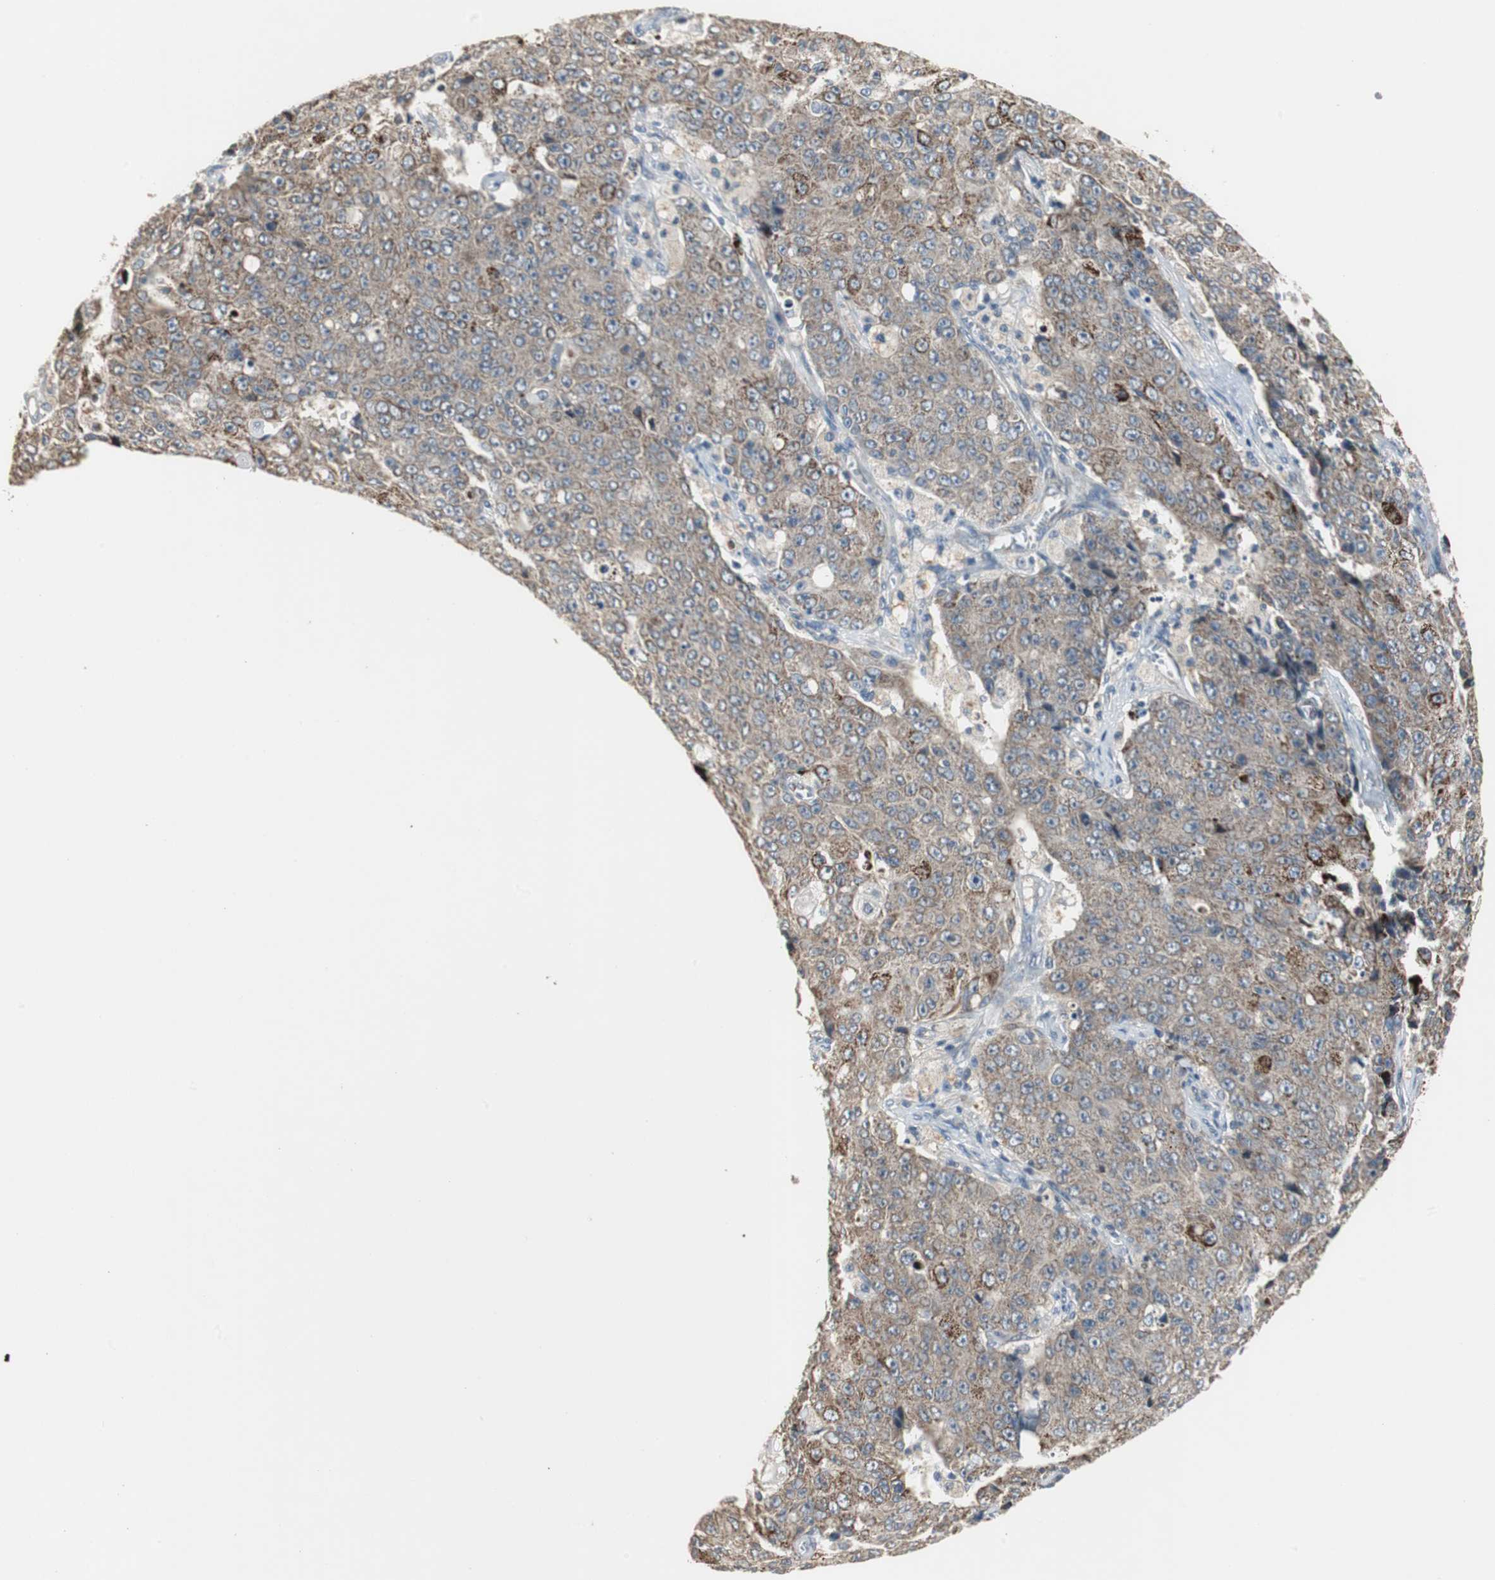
{"staining": {"intensity": "weak", "quantity": ">75%", "location": "cytoplasmic/membranous"}, "tissue": "ovarian cancer", "cell_type": "Tumor cells", "image_type": "cancer", "snomed": [{"axis": "morphology", "description": "Carcinoma, endometroid"}, {"axis": "topography", "description": "Ovary"}], "caption": "Approximately >75% of tumor cells in human ovarian endometroid carcinoma display weak cytoplasmic/membranous protein expression as visualized by brown immunohistochemical staining.", "gene": "MYT1", "patient": {"sex": "female", "age": 42}}